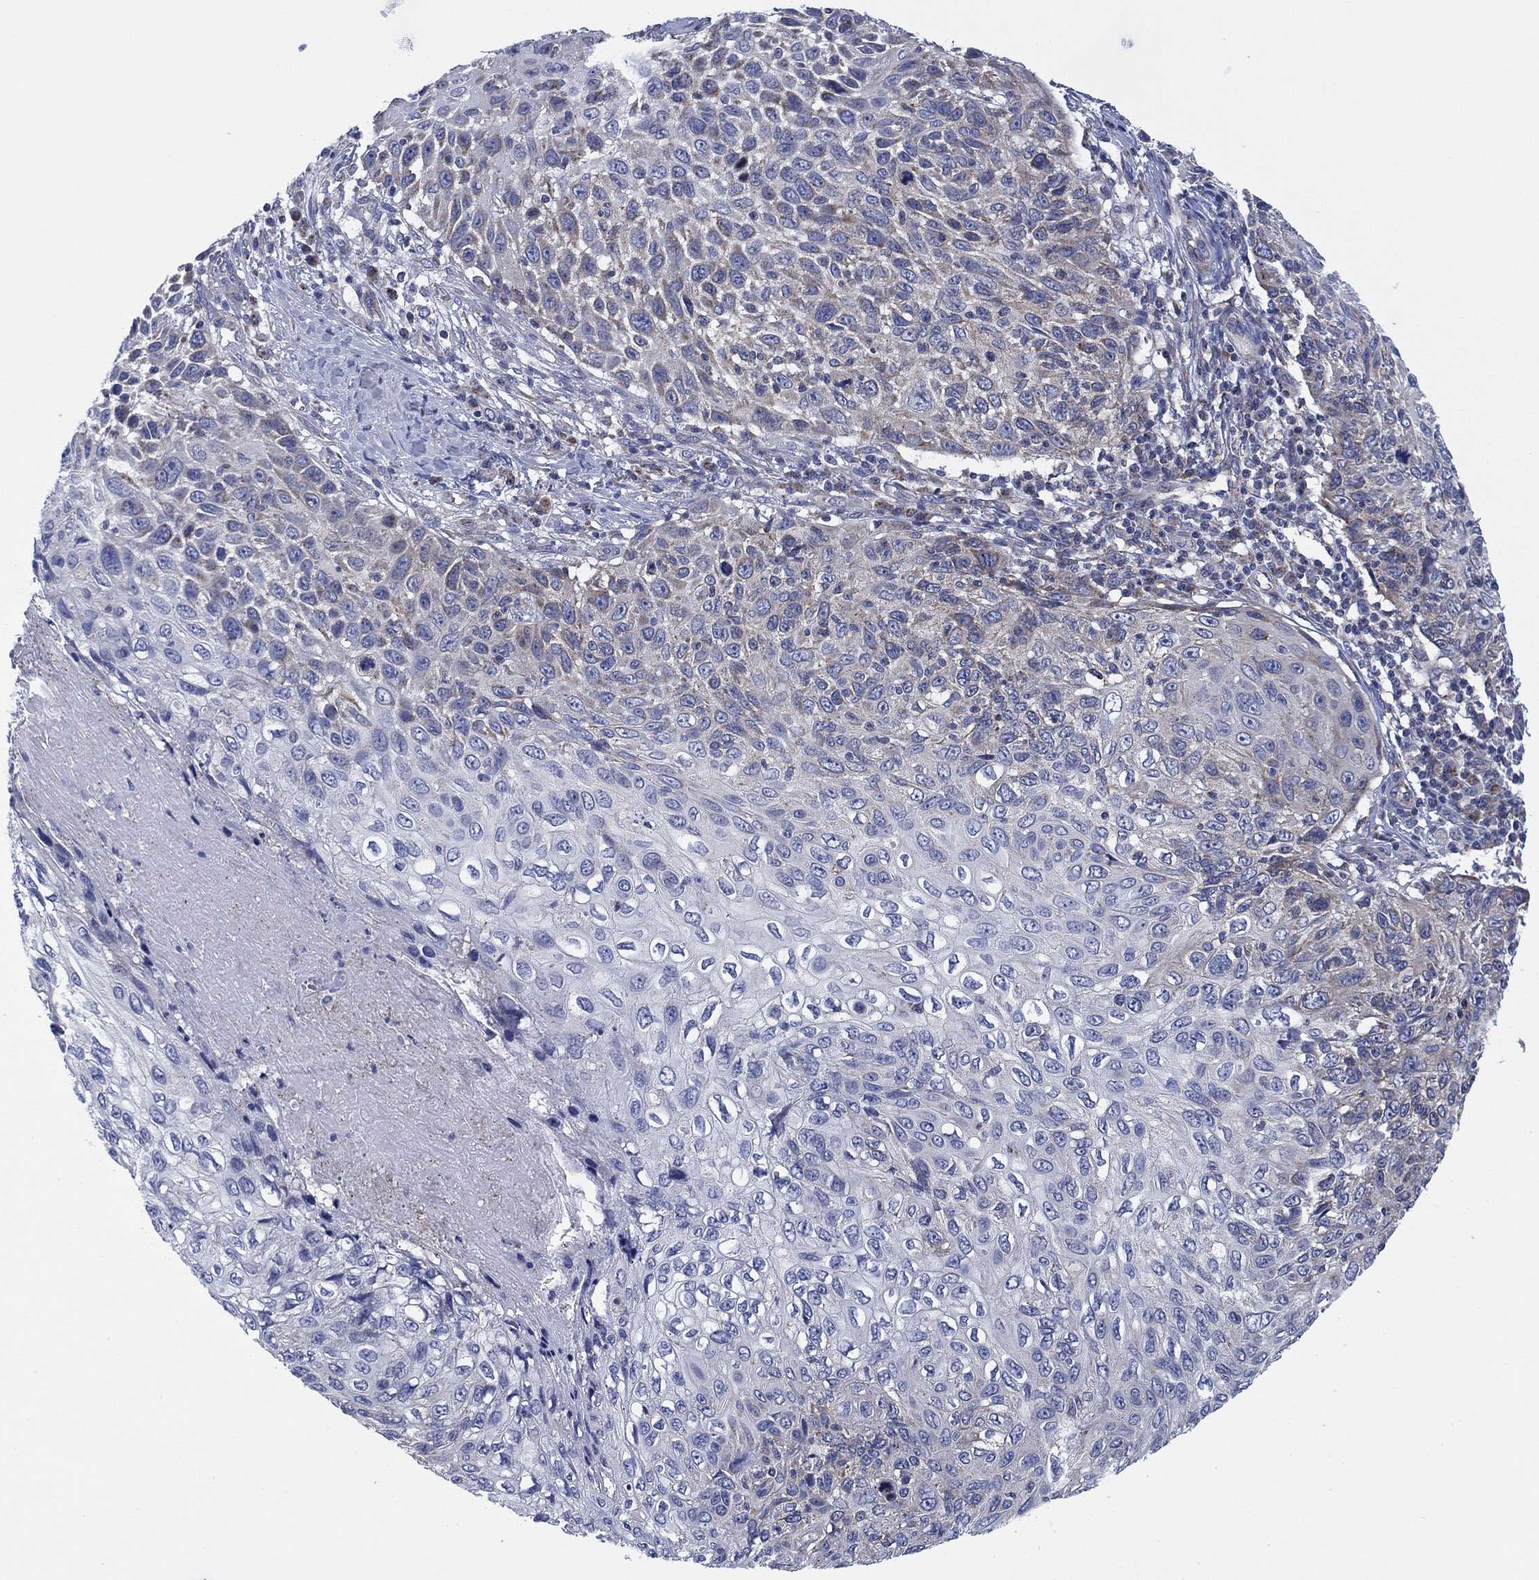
{"staining": {"intensity": "negative", "quantity": "none", "location": "none"}, "tissue": "skin cancer", "cell_type": "Tumor cells", "image_type": "cancer", "snomed": [{"axis": "morphology", "description": "Squamous cell carcinoma, NOS"}, {"axis": "topography", "description": "Skin"}], "caption": "IHC of skin cancer (squamous cell carcinoma) displays no positivity in tumor cells. (Brightfield microscopy of DAB immunohistochemistry at high magnification).", "gene": "NACAD", "patient": {"sex": "male", "age": 92}}